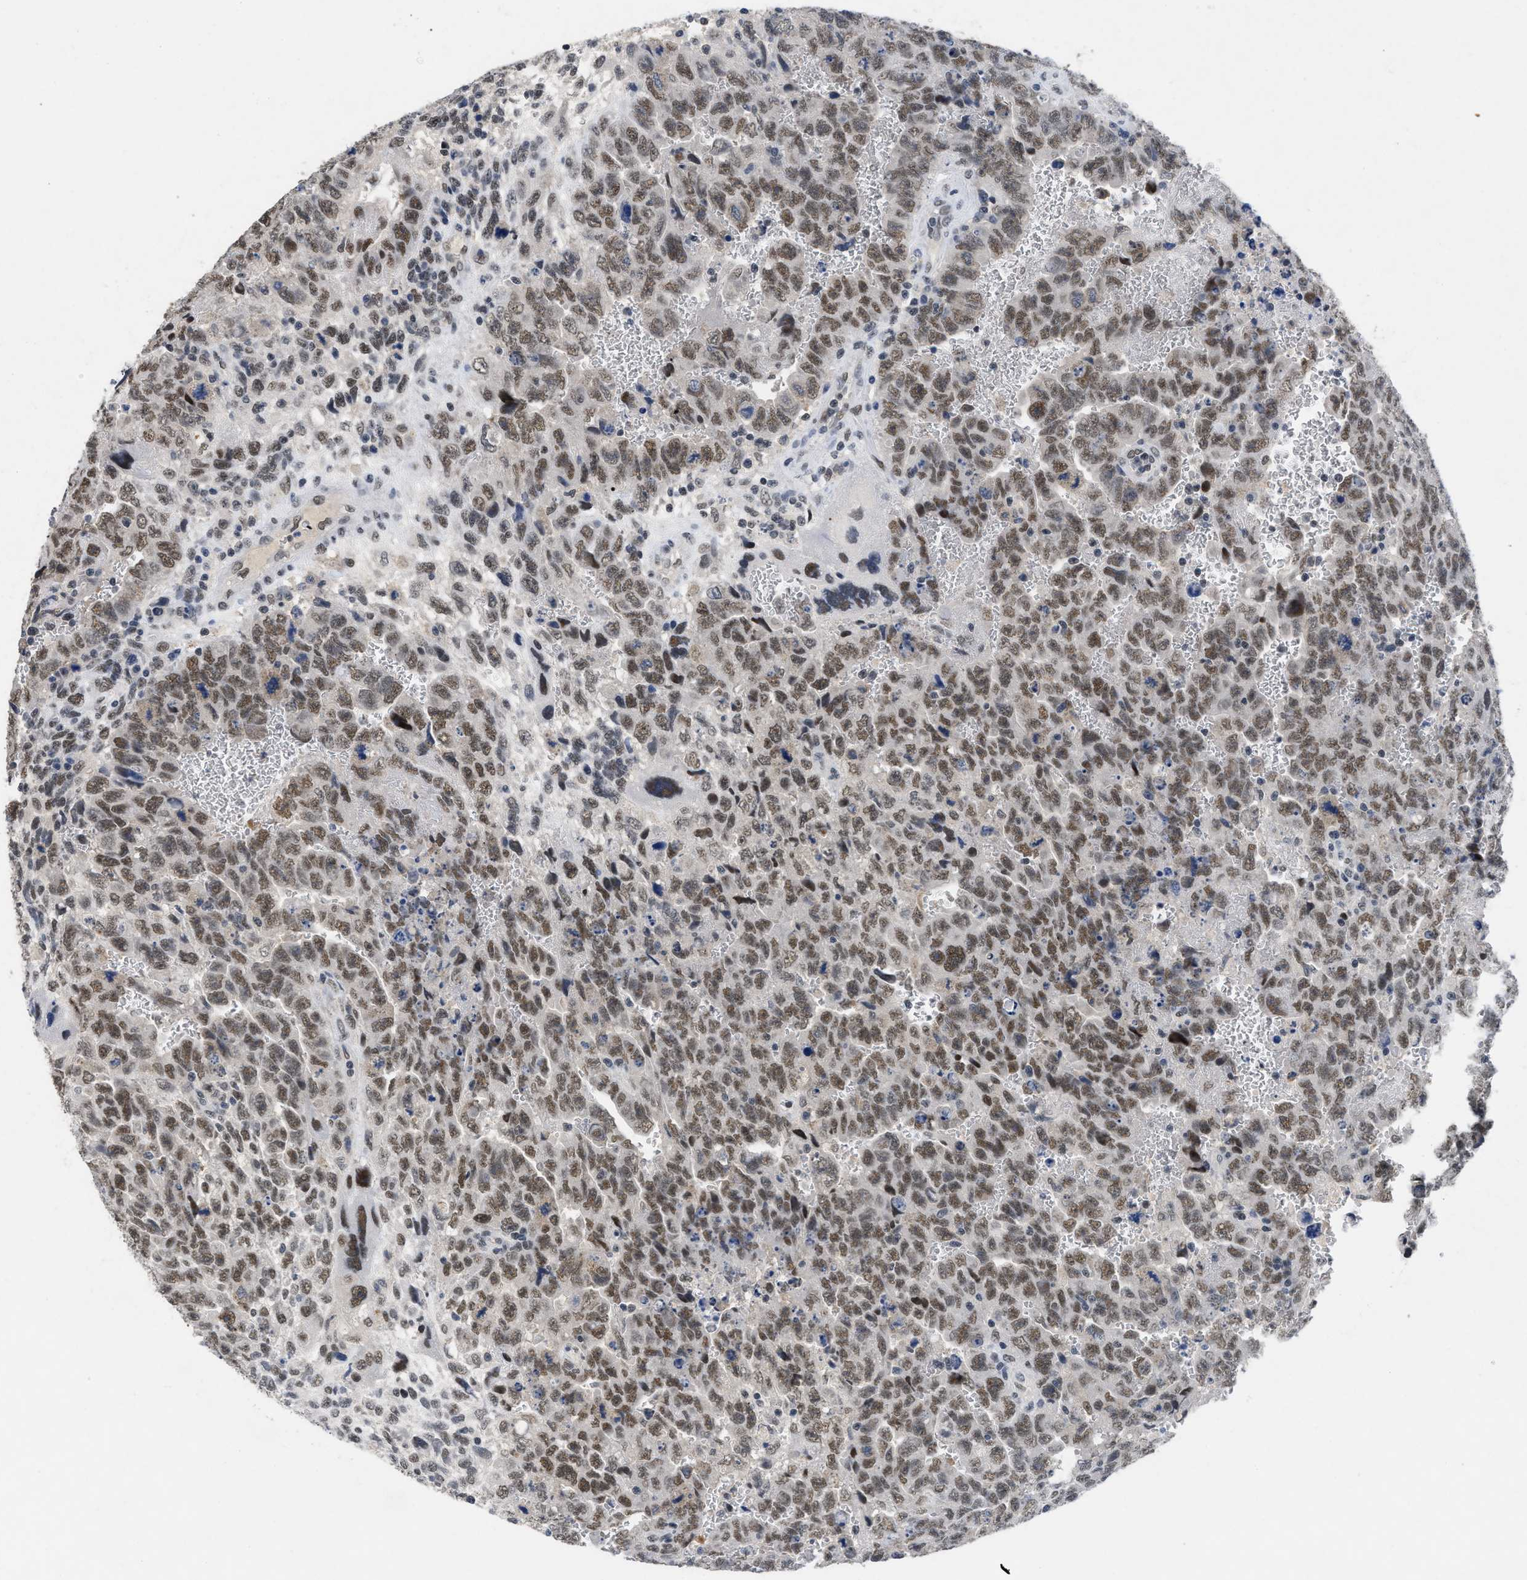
{"staining": {"intensity": "moderate", "quantity": ">75%", "location": "nuclear"}, "tissue": "testis cancer", "cell_type": "Tumor cells", "image_type": "cancer", "snomed": [{"axis": "morphology", "description": "Carcinoma, Embryonal, NOS"}, {"axis": "topography", "description": "Testis"}], "caption": "The histopathology image shows immunohistochemical staining of embryonal carcinoma (testis). There is moderate nuclear staining is present in about >75% of tumor cells.", "gene": "GGNBP2", "patient": {"sex": "male", "age": 28}}